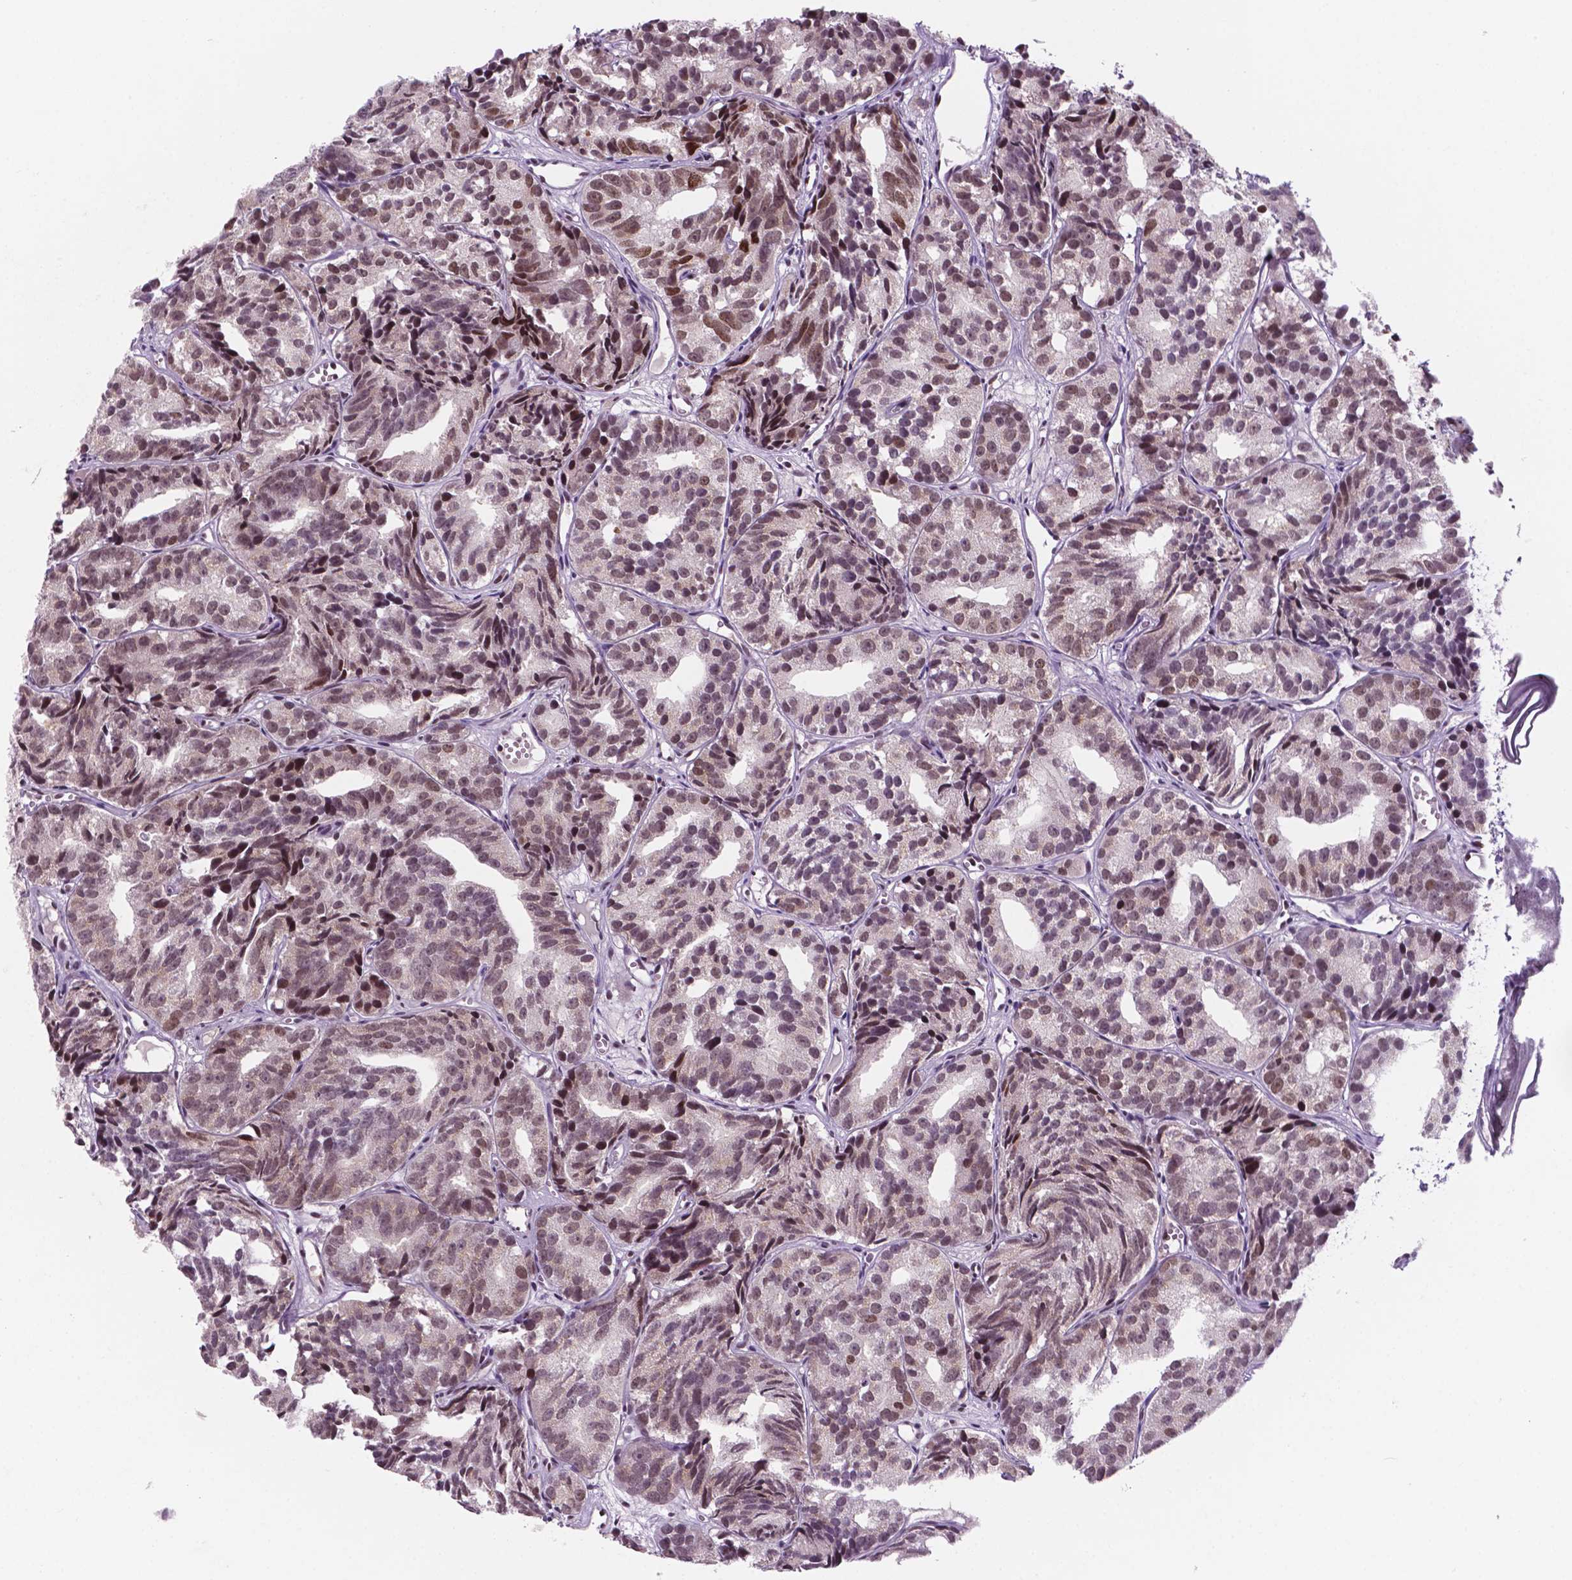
{"staining": {"intensity": "weak", "quantity": "25%-75%", "location": "nuclear"}, "tissue": "prostate cancer", "cell_type": "Tumor cells", "image_type": "cancer", "snomed": [{"axis": "morphology", "description": "Adenocarcinoma, High grade"}, {"axis": "topography", "description": "Prostate"}], "caption": "High-magnification brightfield microscopy of adenocarcinoma (high-grade) (prostate) stained with DAB (3,3'-diaminobenzidine) (brown) and counterstained with hematoxylin (blue). tumor cells exhibit weak nuclear positivity is seen in about25%-75% of cells. Using DAB (brown) and hematoxylin (blue) stains, captured at high magnification using brightfield microscopy.", "gene": "PER2", "patient": {"sex": "male", "age": 77}}